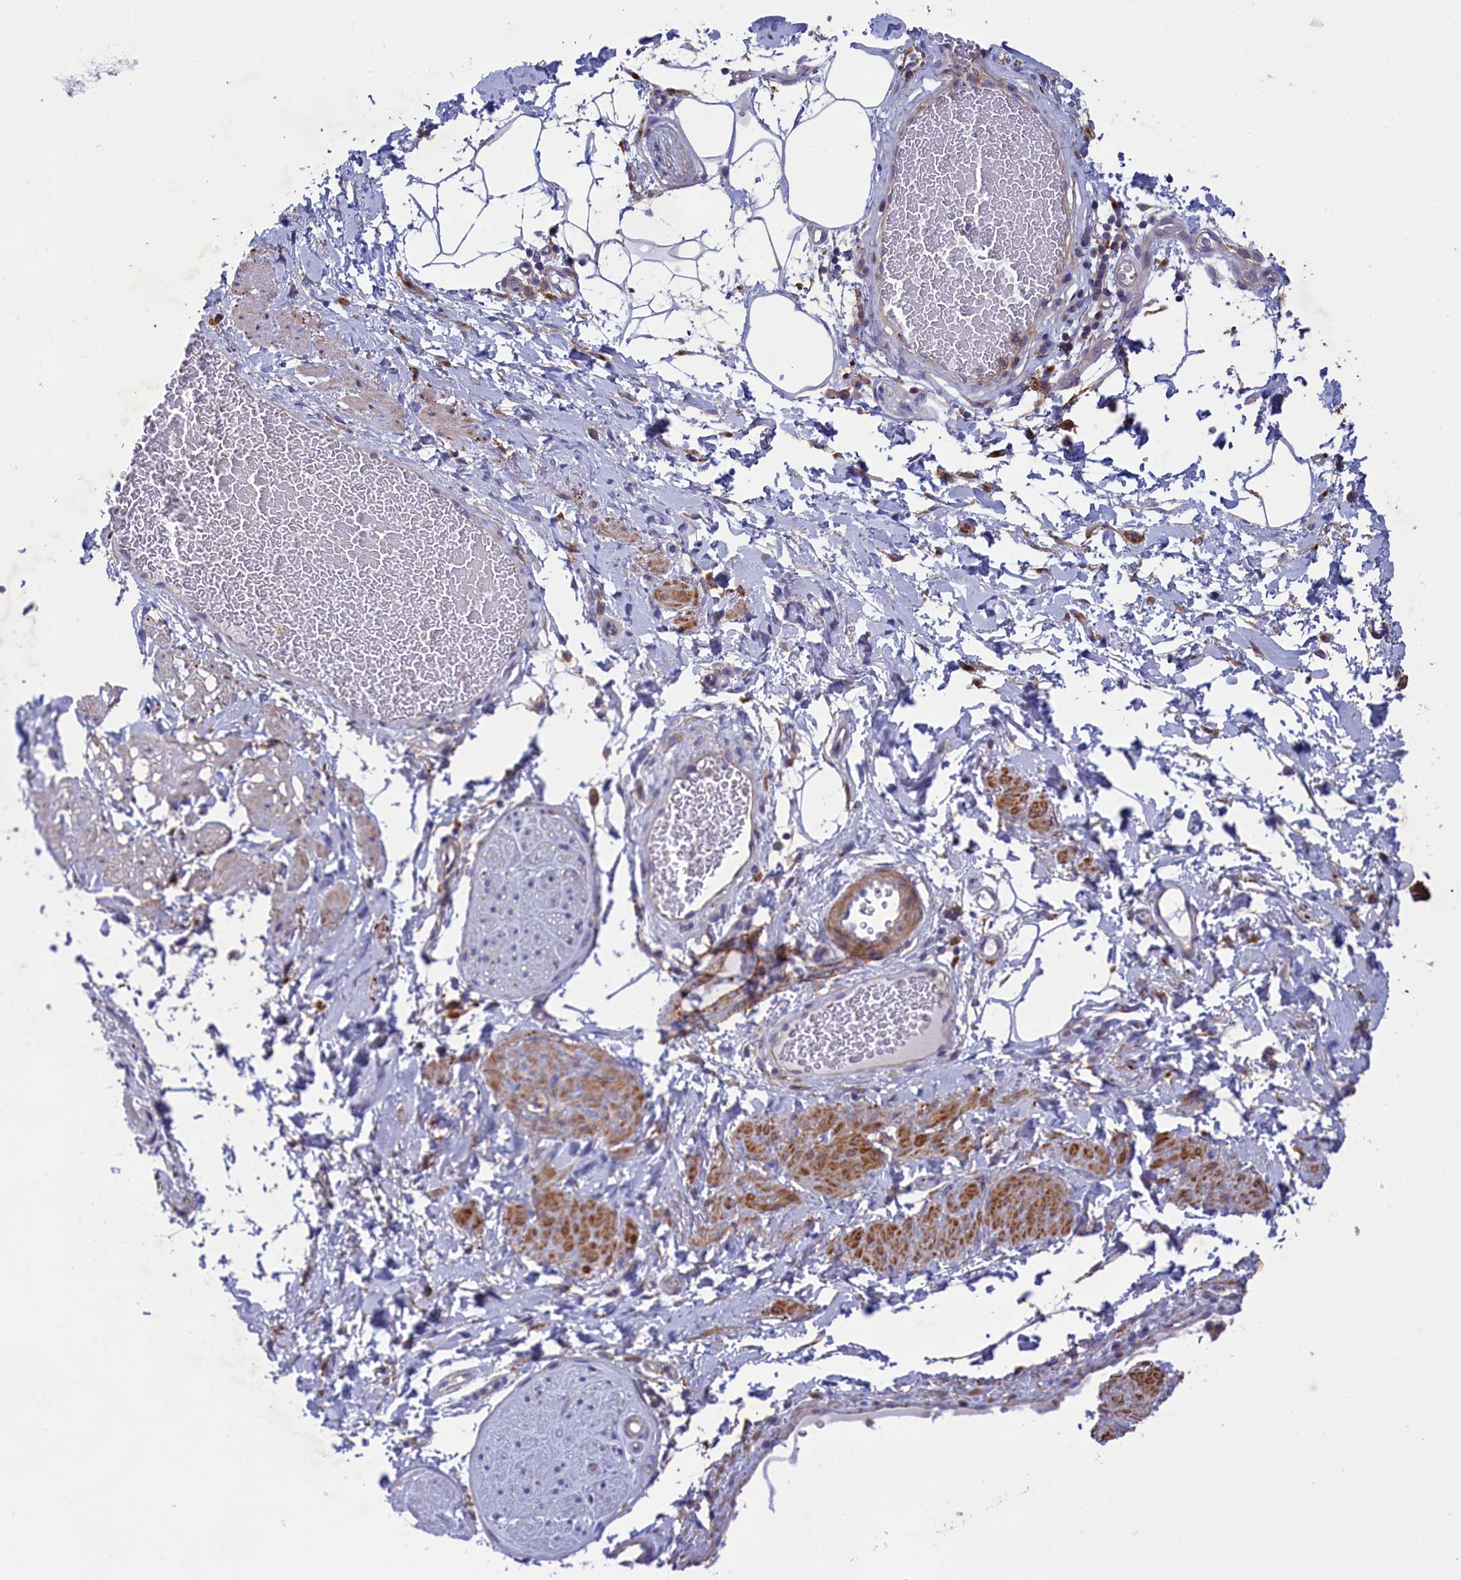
{"staining": {"intensity": "negative", "quantity": "none", "location": "none"}, "tissue": "adipose tissue", "cell_type": "Adipocytes", "image_type": "normal", "snomed": [{"axis": "morphology", "description": "Normal tissue, NOS"}, {"axis": "morphology", "description": "Adenocarcinoma, NOS"}, {"axis": "topography", "description": "Rectum"}, {"axis": "topography", "description": "Vagina"}, {"axis": "topography", "description": "Peripheral nerve tissue"}], "caption": "High power microscopy histopathology image of an immunohistochemistry (IHC) micrograph of benign adipose tissue, revealing no significant positivity in adipocytes. Nuclei are stained in blue.", "gene": "SCAMP4", "patient": {"sex": "female", "age": 71}}